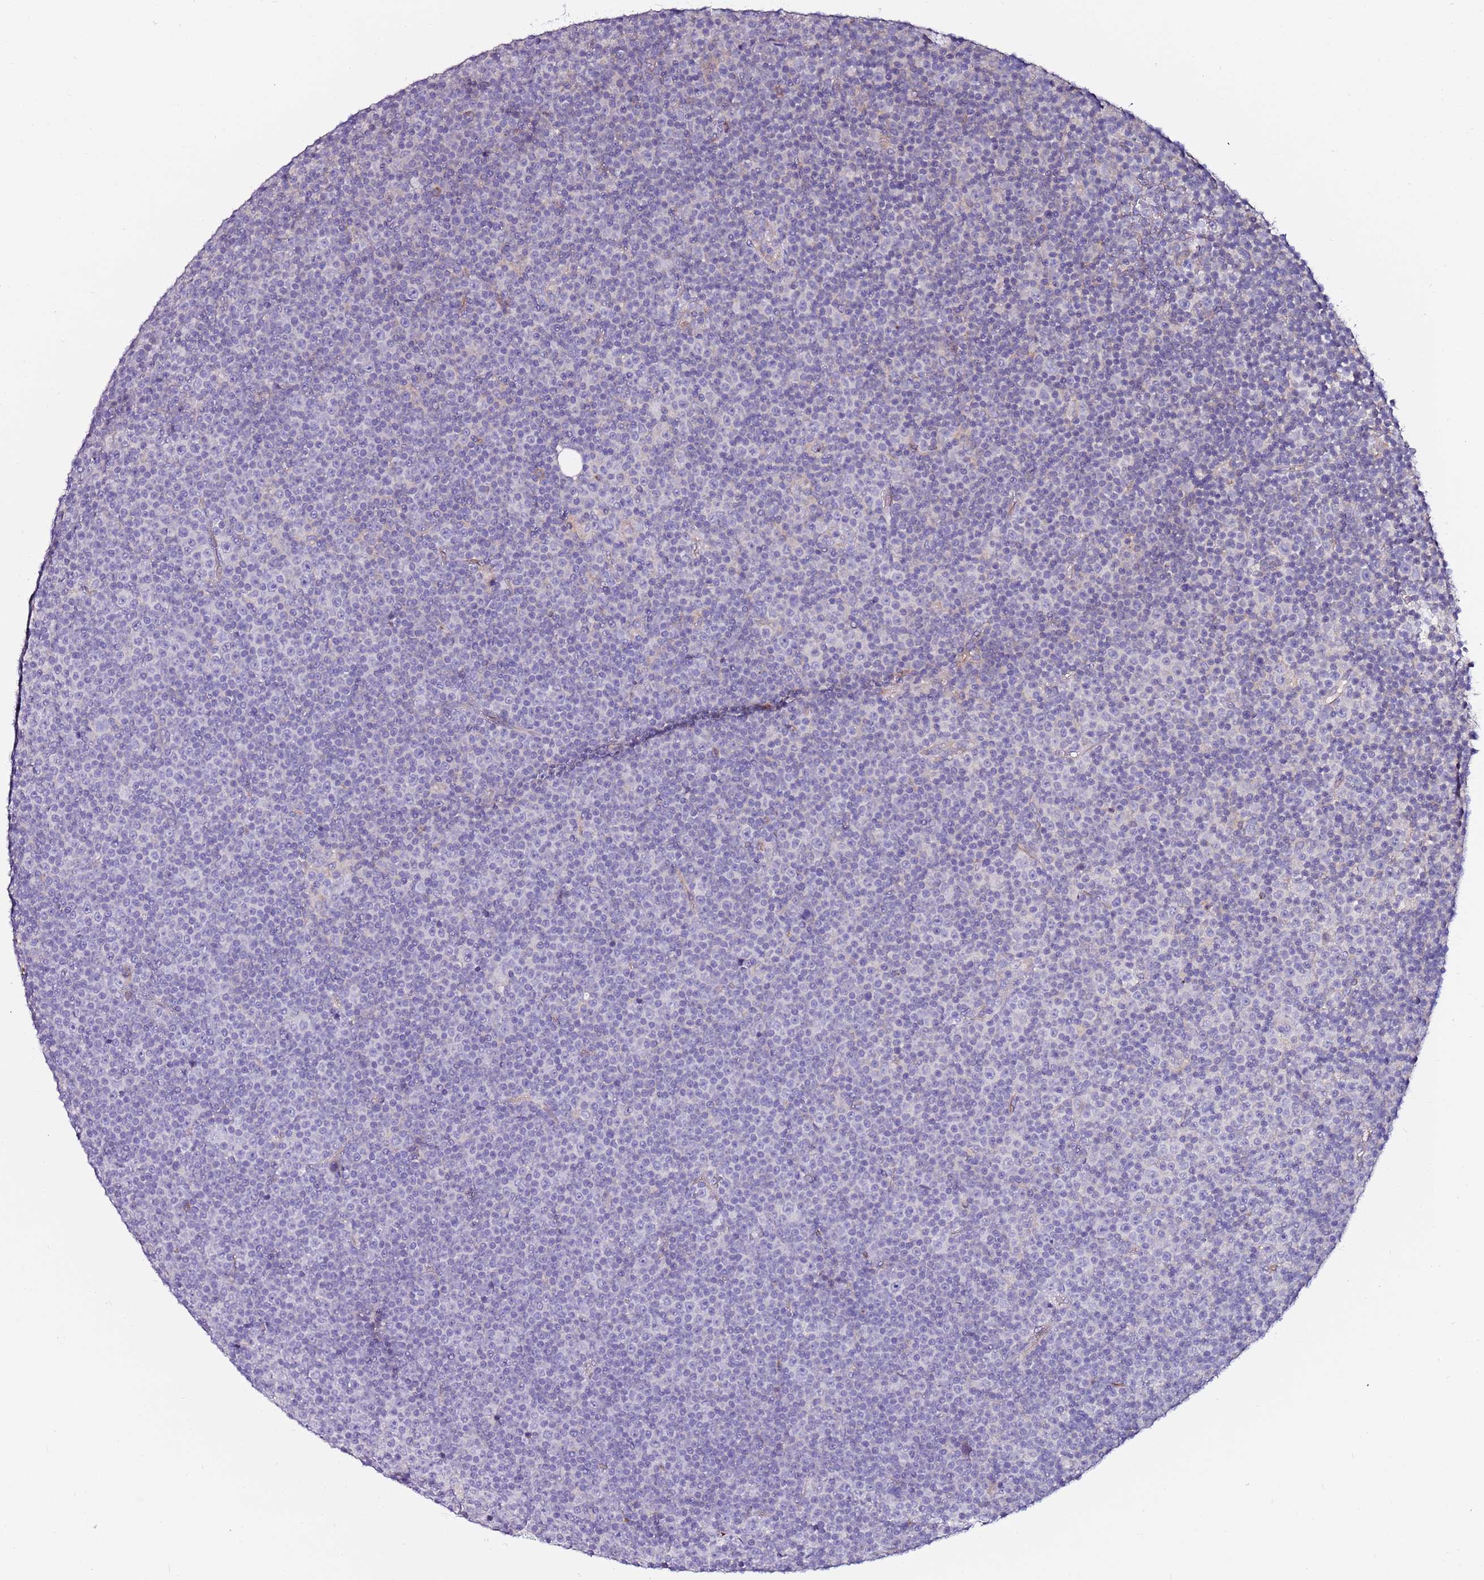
{"staining": {"intensity": "negative", "quantity": "none", "location": "none"}, "tissue": "lymphoma", "cell_type": "Tumor cells", "image_type": "cancer", "snomed": [{"axis": "morphology", "description": "Malignant lymphoma, non-Hodgkin's type, Low grade"}, {"axis": "topography", "description": "Lymph node"}], "caption": "Lymphoma stained for a protein using immunohistochemistry reveals no expression tumor cells.", "gene": "SRRM5", "patient": {"sex": "female", "age": 67}}